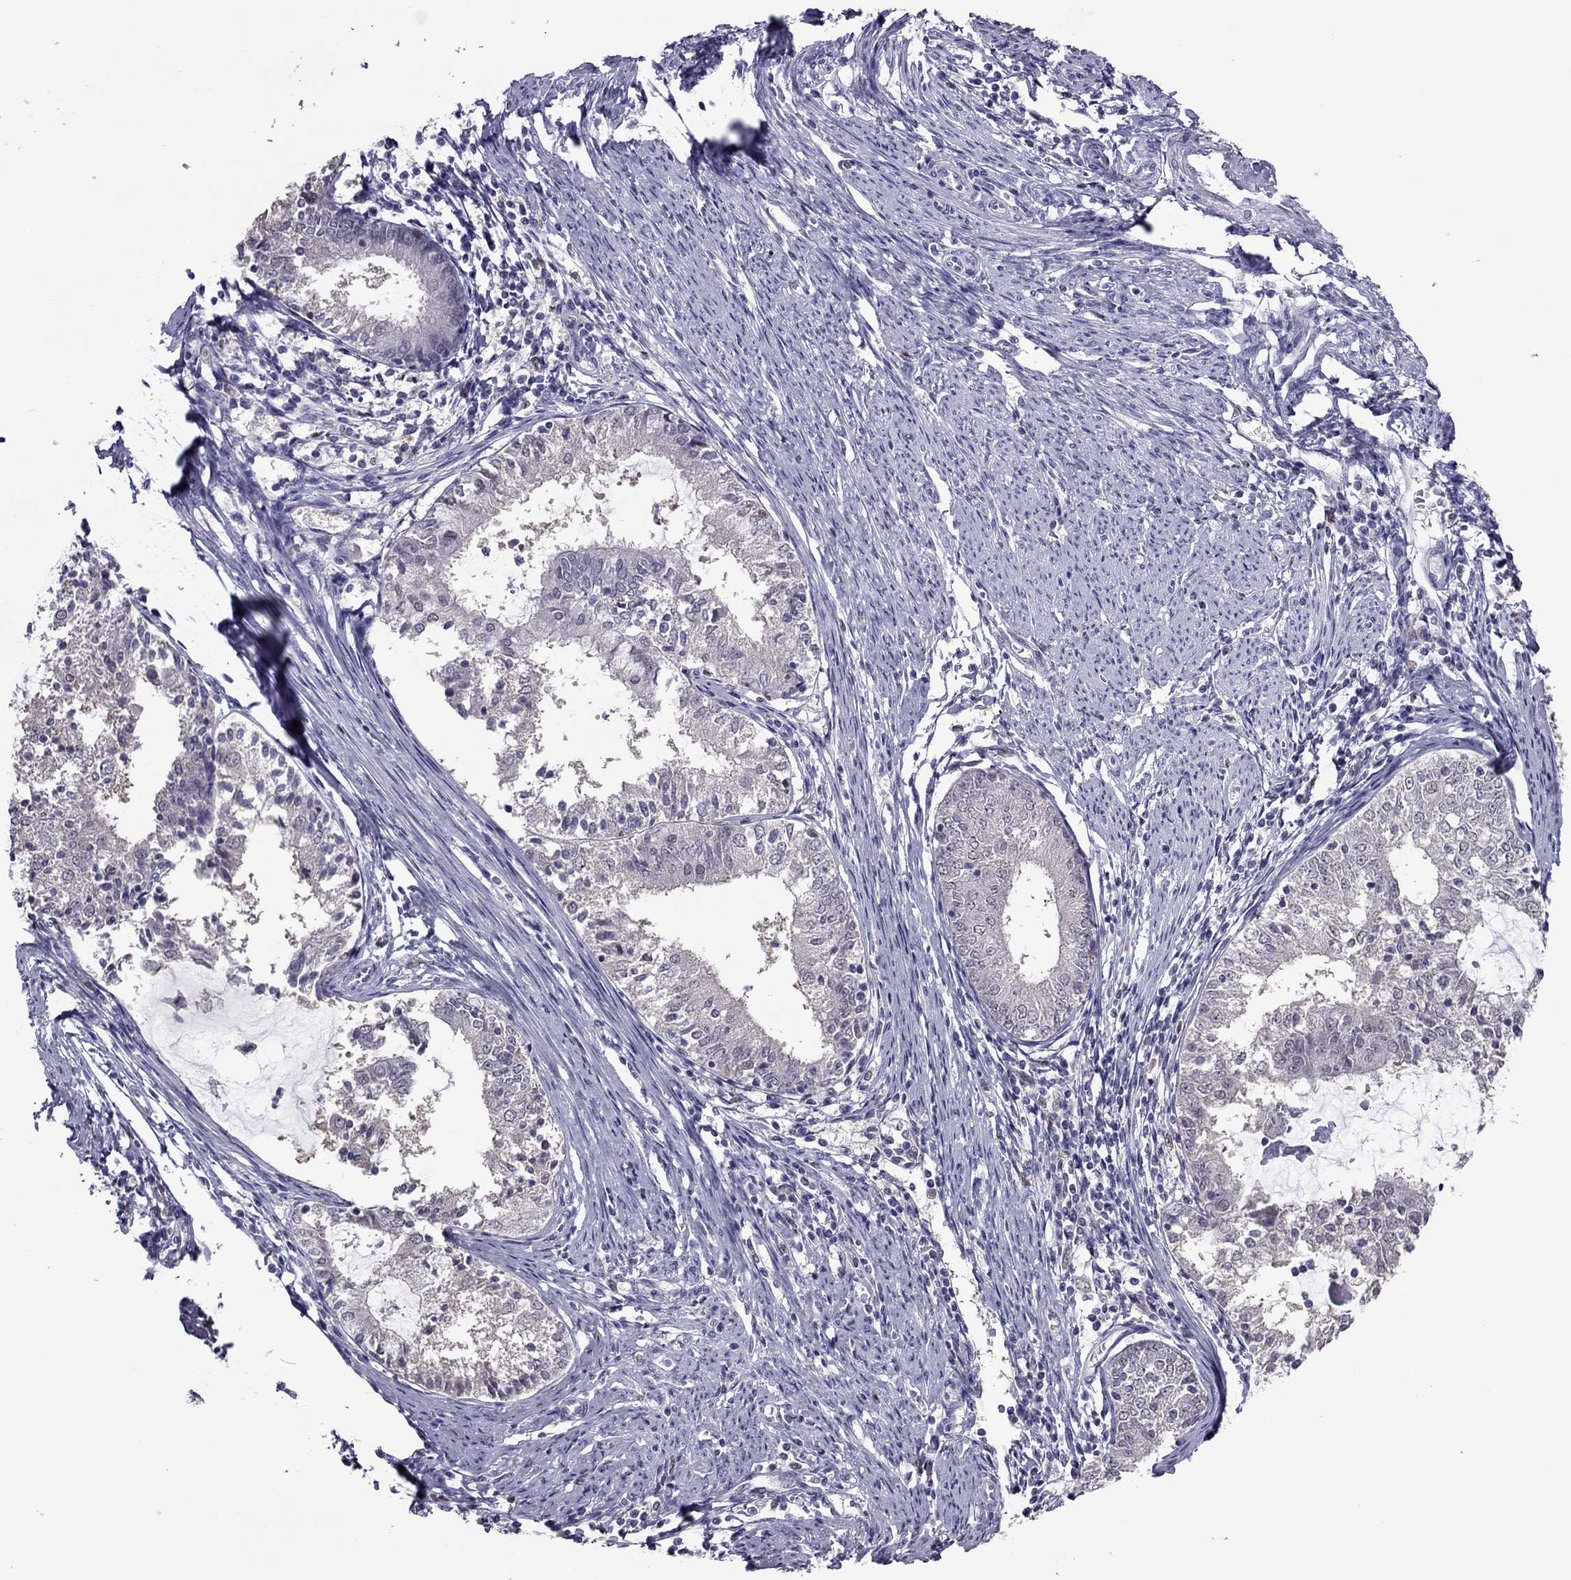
{"staining": {"intensity": "negative", "quantity": "none", "location": "none"}, "tissue": "endometrial cancer", "cell_type": "Tumor cells", "image_type": "cancer", "snomed": [{"axis": "morphology", "description": "Adenocarcinoma, NOS"}, {"axis": "topography", "description": "Endometrium"}], "caption": "This is an immunohistochemistry photomicrograph of human adenocarcinoma (endometrial). There is no positivity in tumor cells.", "gene": "SPINT3", "patient": {"sex": "female", "age": 57}}